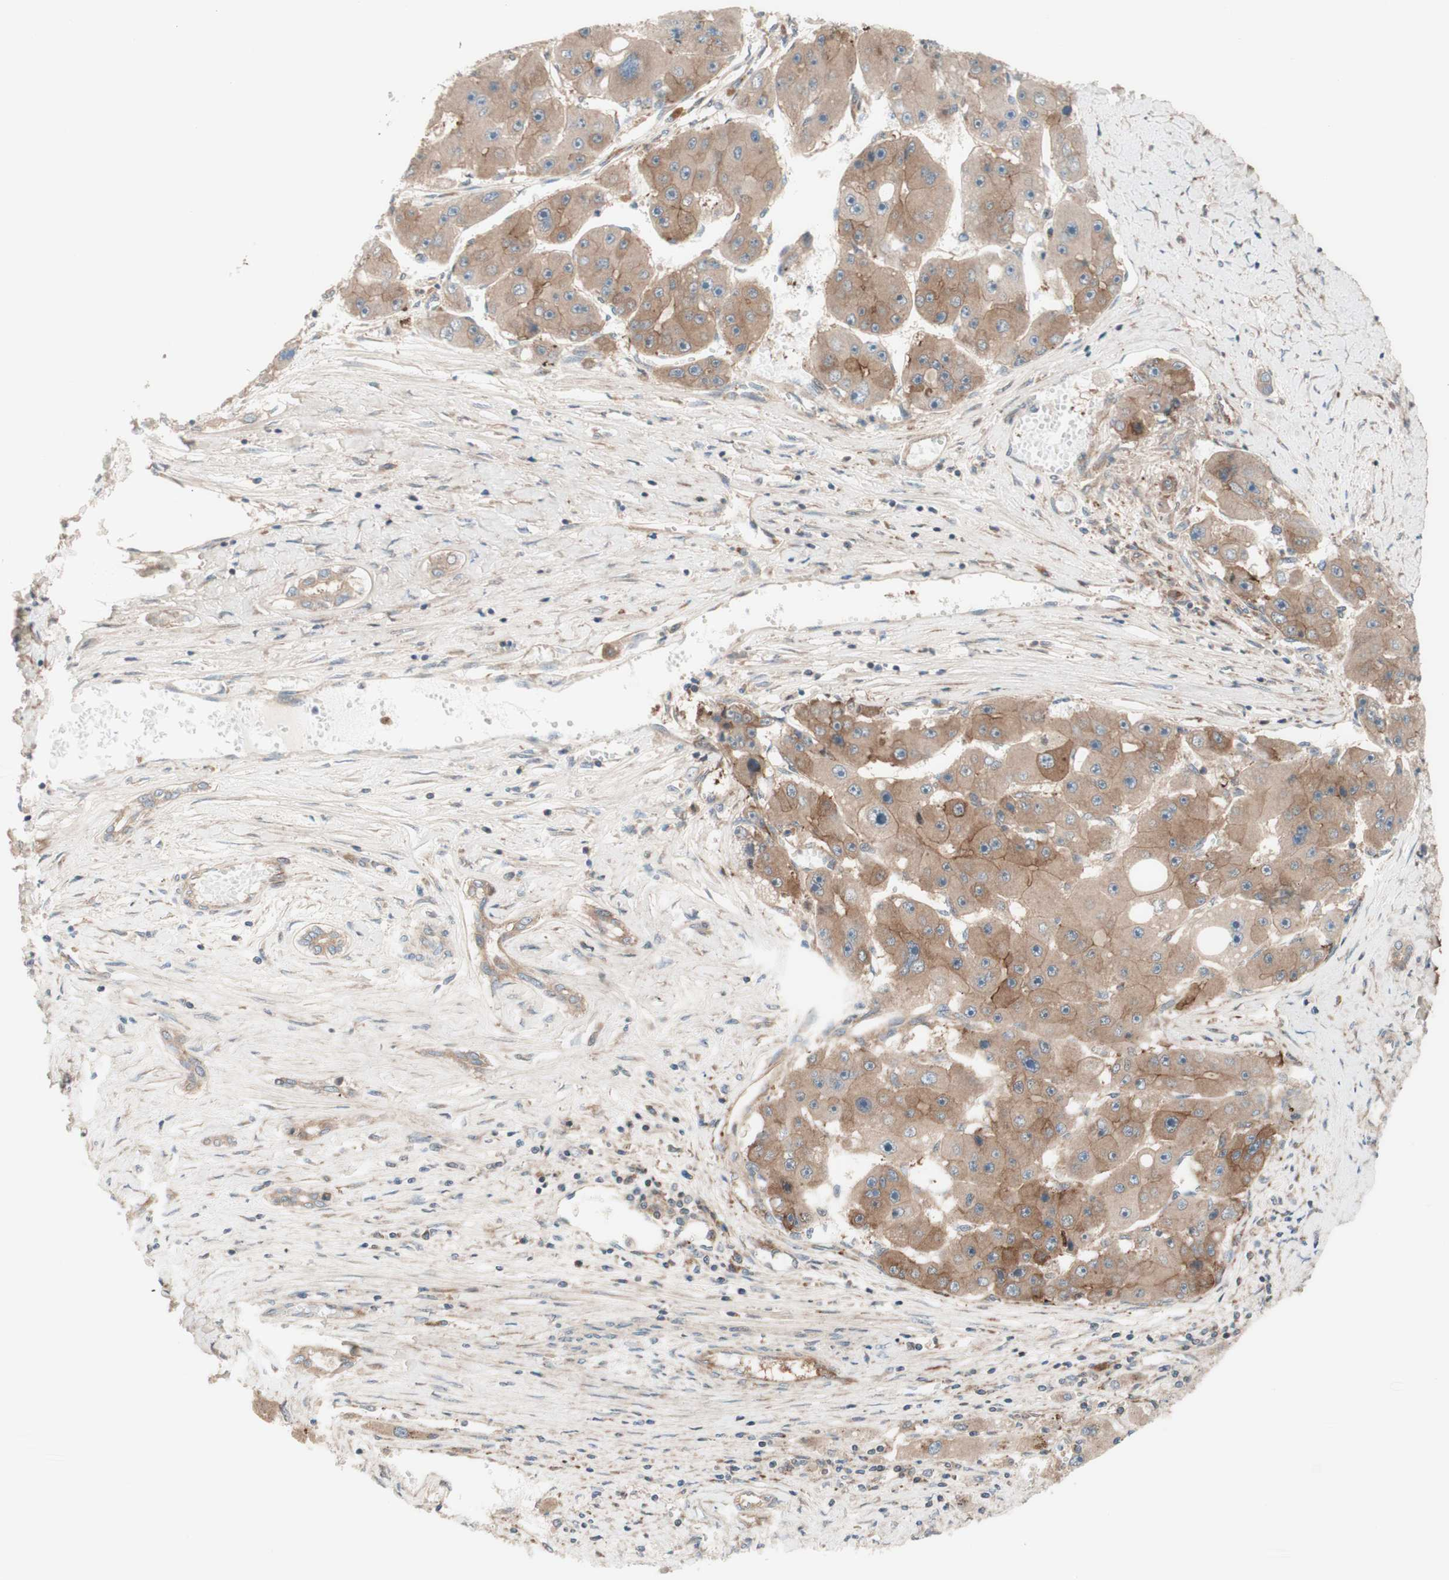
{"staining": {"intensity": "moderate", "quantity": ">75%", "location": "cytoplasmic/membranous"}, "tissue": "liver cancer", "cell_type": "Tumor cells", "image_type": "cancer", "snomed": [{"axis": "morphology", "description": "Carcinoma, Hepatocellular, NOS"}, {"axis": "topography", "description": "Liver"}], "caption": "Immunohistochemical staining of human hepatocellular carcinoma (liver) shows medium levels of moderate cytoplasmic/membranous positivity in about >75% of tumor cells. Nuclei are stained in blue.", "gene": "CCN4", "patient": {"sex": "female", "age": 61}}